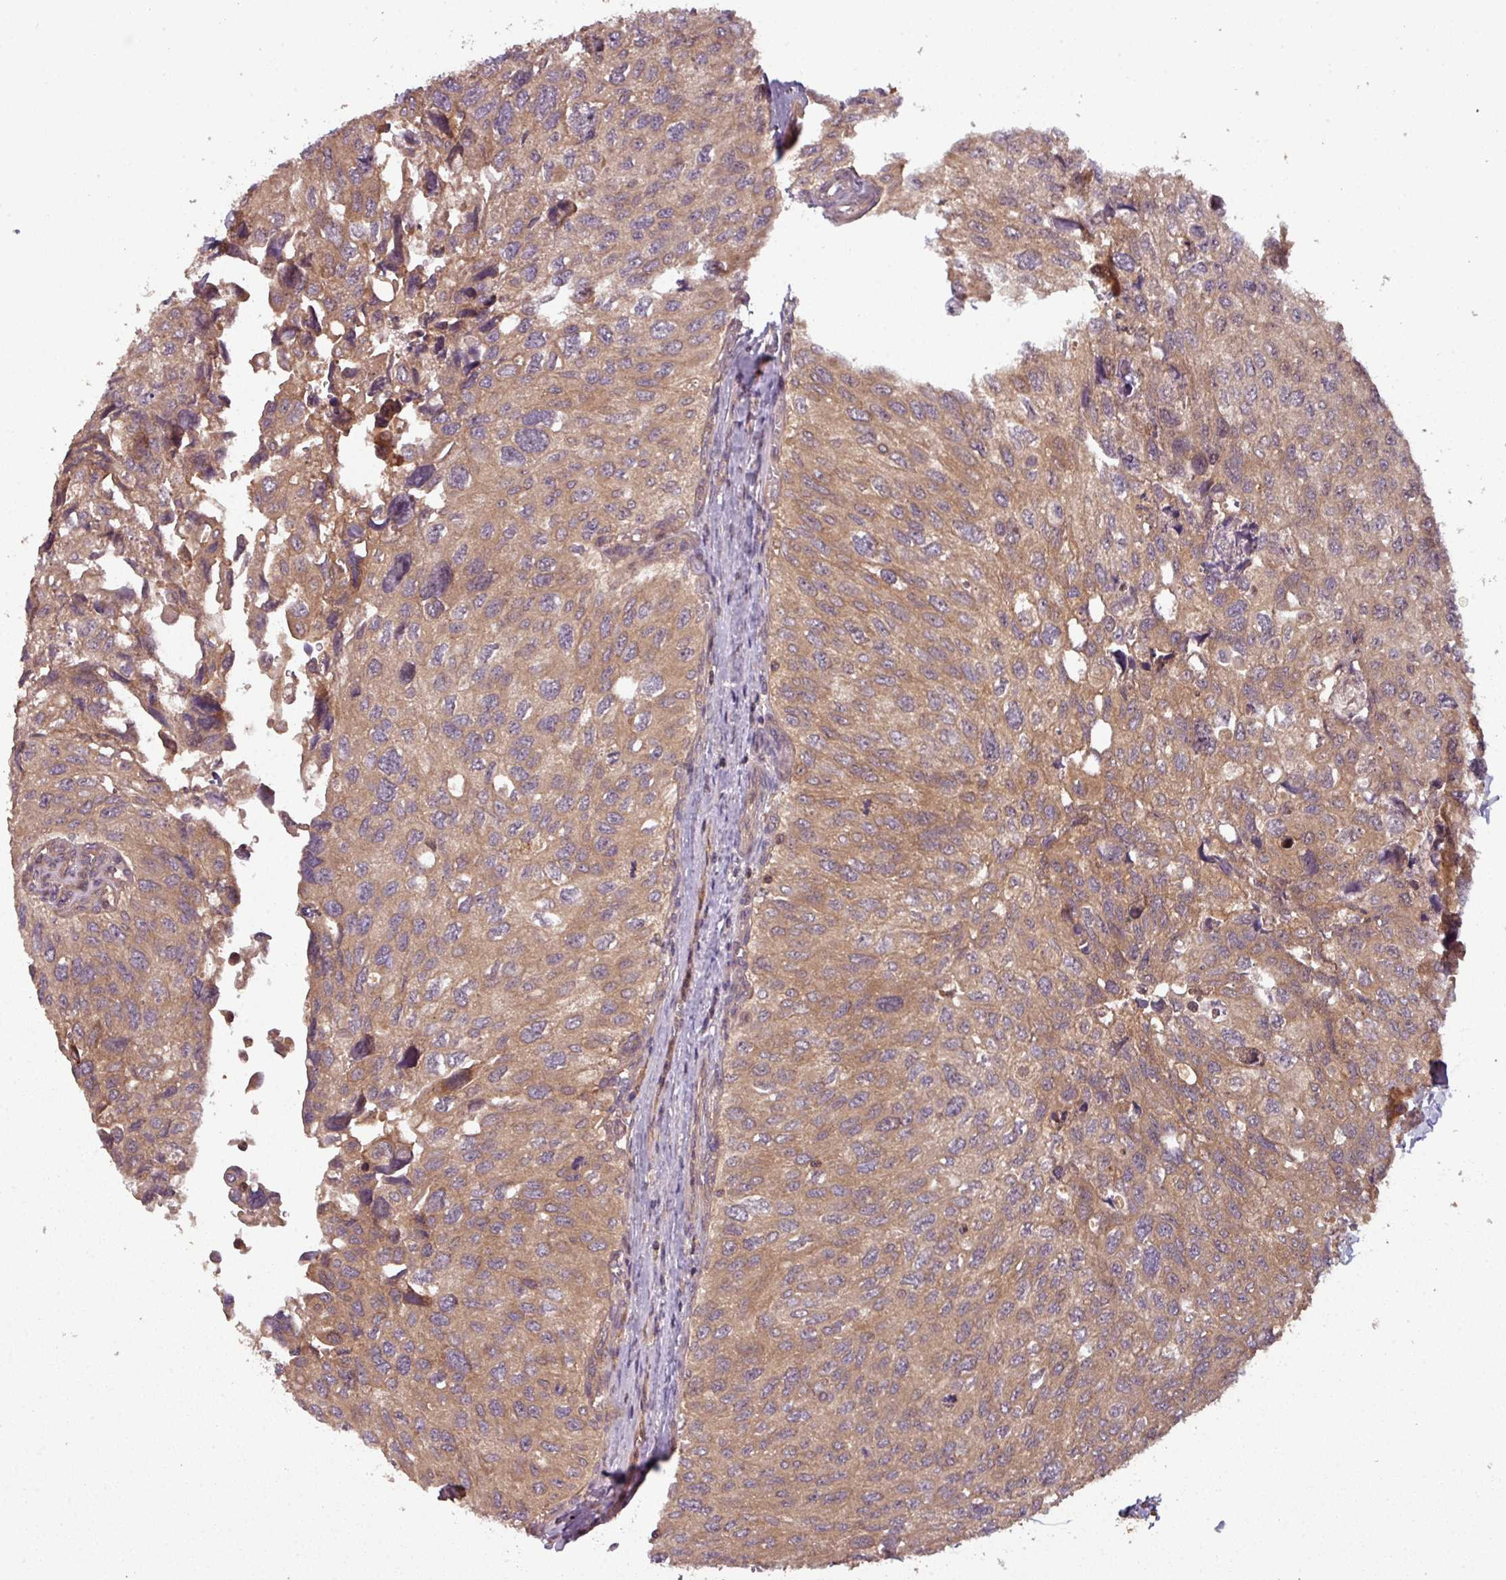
{"staining": {"intensity": "moderate", "quantity": ">75%", "location": "cytoplasmic/membranous"}, "tissue": "urothelial cancer", "cell_type": "Tumor cells", "image_type": "cancer", "snomed": [{"axis": "morphology", "description": "Urothelial carcinoma, NOS"}, {"axis": "topography", "description": "Urinary bladder"}], "caption": "Moderate cytoplasmic/membranous staining is appreciated in about >75% of tumor cells in urothelial cancer. Using DAB (3,3'-diaminobenzidine) (brown) and hematoxylin (blue) stains, captured at high magnification using brightfield microscopy.", "gene": "GSKIP", "patient": {"sex": "male", "age": 80}}